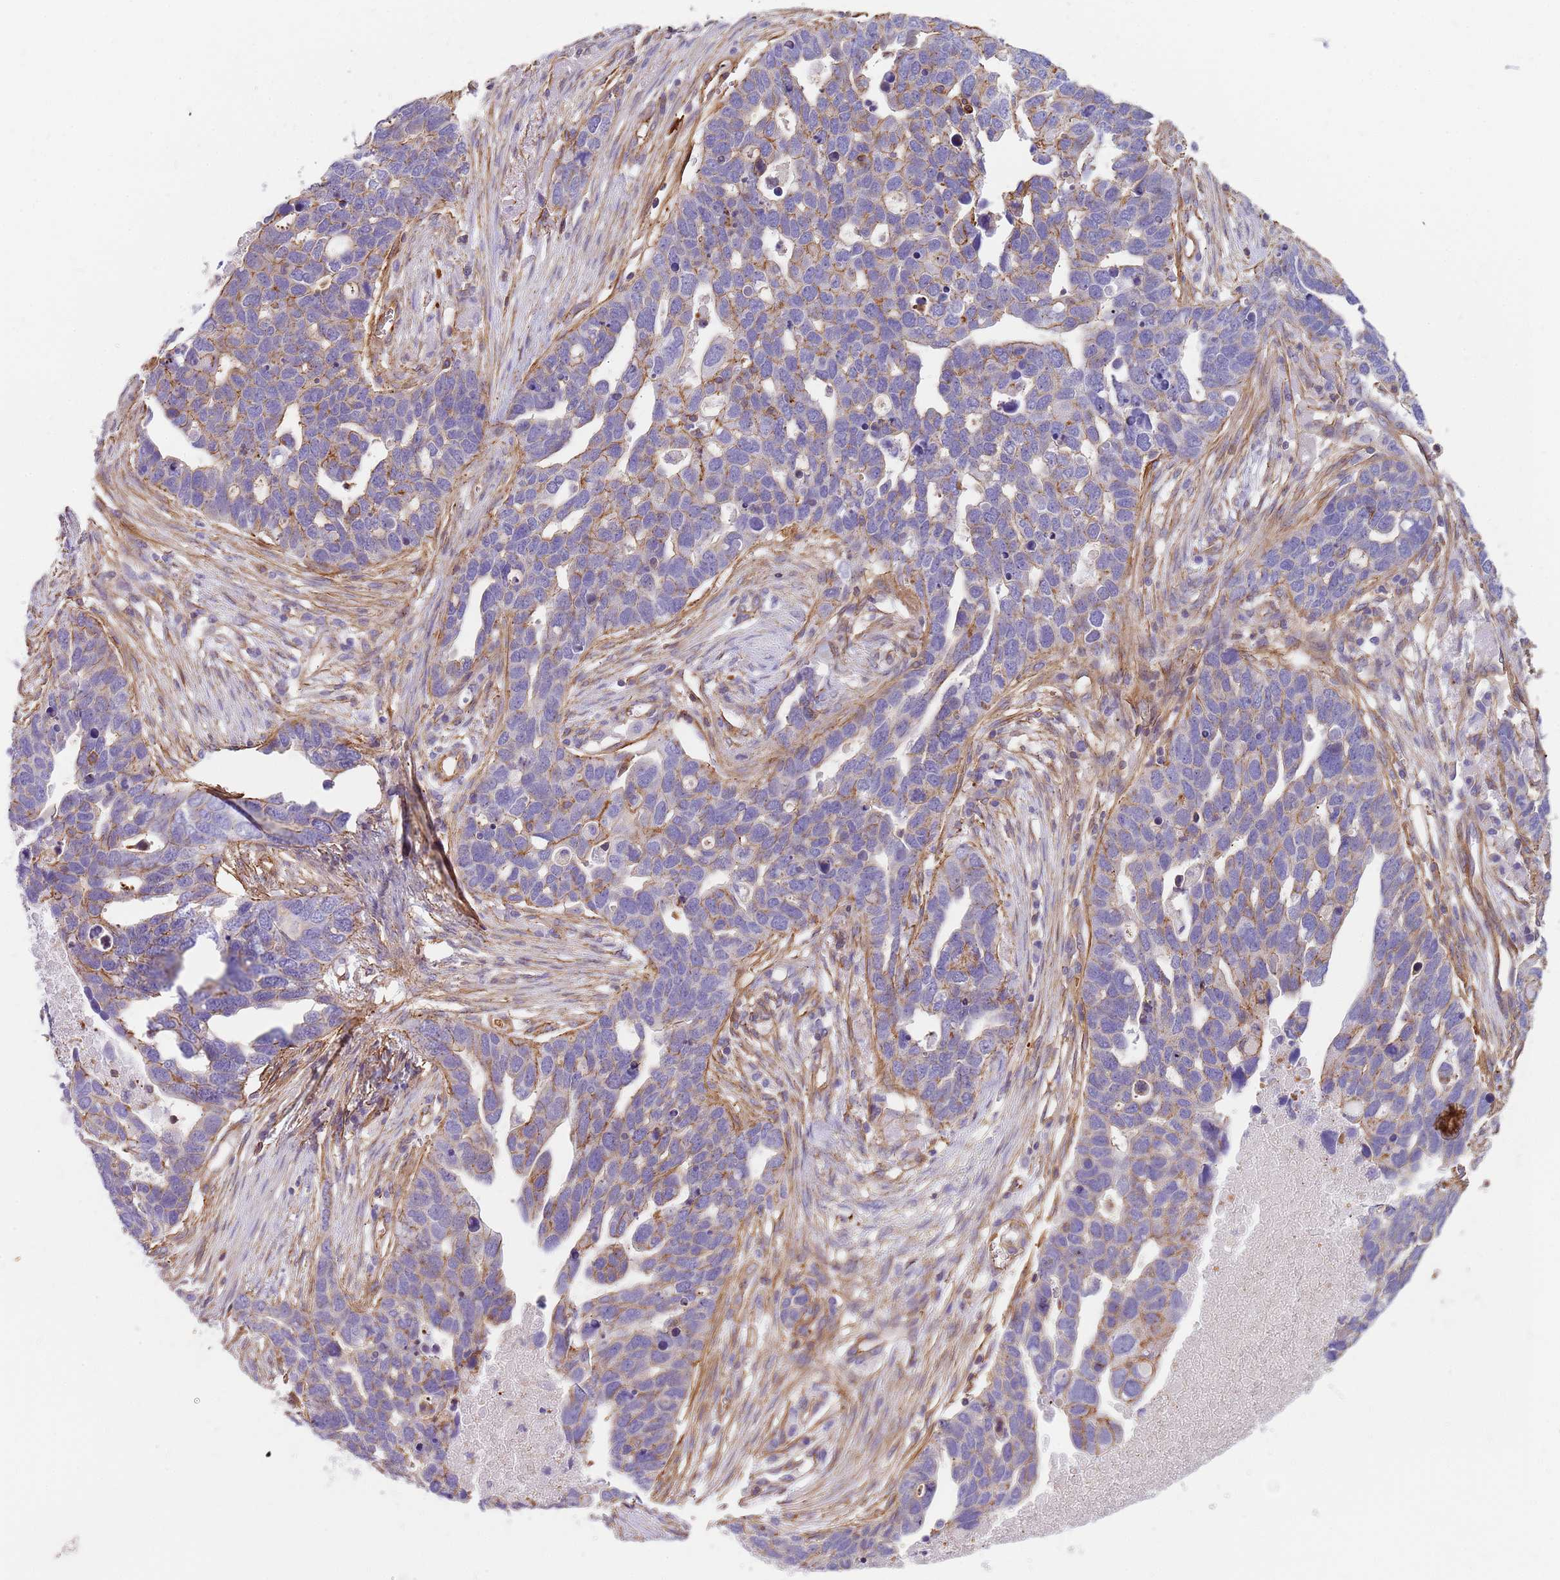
{"staining": {"intensity": "weak", "quantity": "<25%", "location": "cytoplasmic/membranous"}, "tissue": "ovarian cancer", "cell_type": "Tumor cells", "image_type": "cancer", "snomed": [{"axis": "morphology", "description": "Cystadenocarcinoma, serous, NOS"}, {"axis": "topography", "description": "Ovary"}], "caption": "An immunohistochemistry (IHC) micrograph of ovarian cancer (serous cystadenocarcinoma) is shown. There is no staining in tumor cells of ovarian cancer (serous cystadenocarcinoma). (DAB (3,3'-diaminobenzidine) immunohistochemistry with hematoxylin counter stain).", "gene": "GFRAL", "patient": {"sex": "female", "age": 54}}